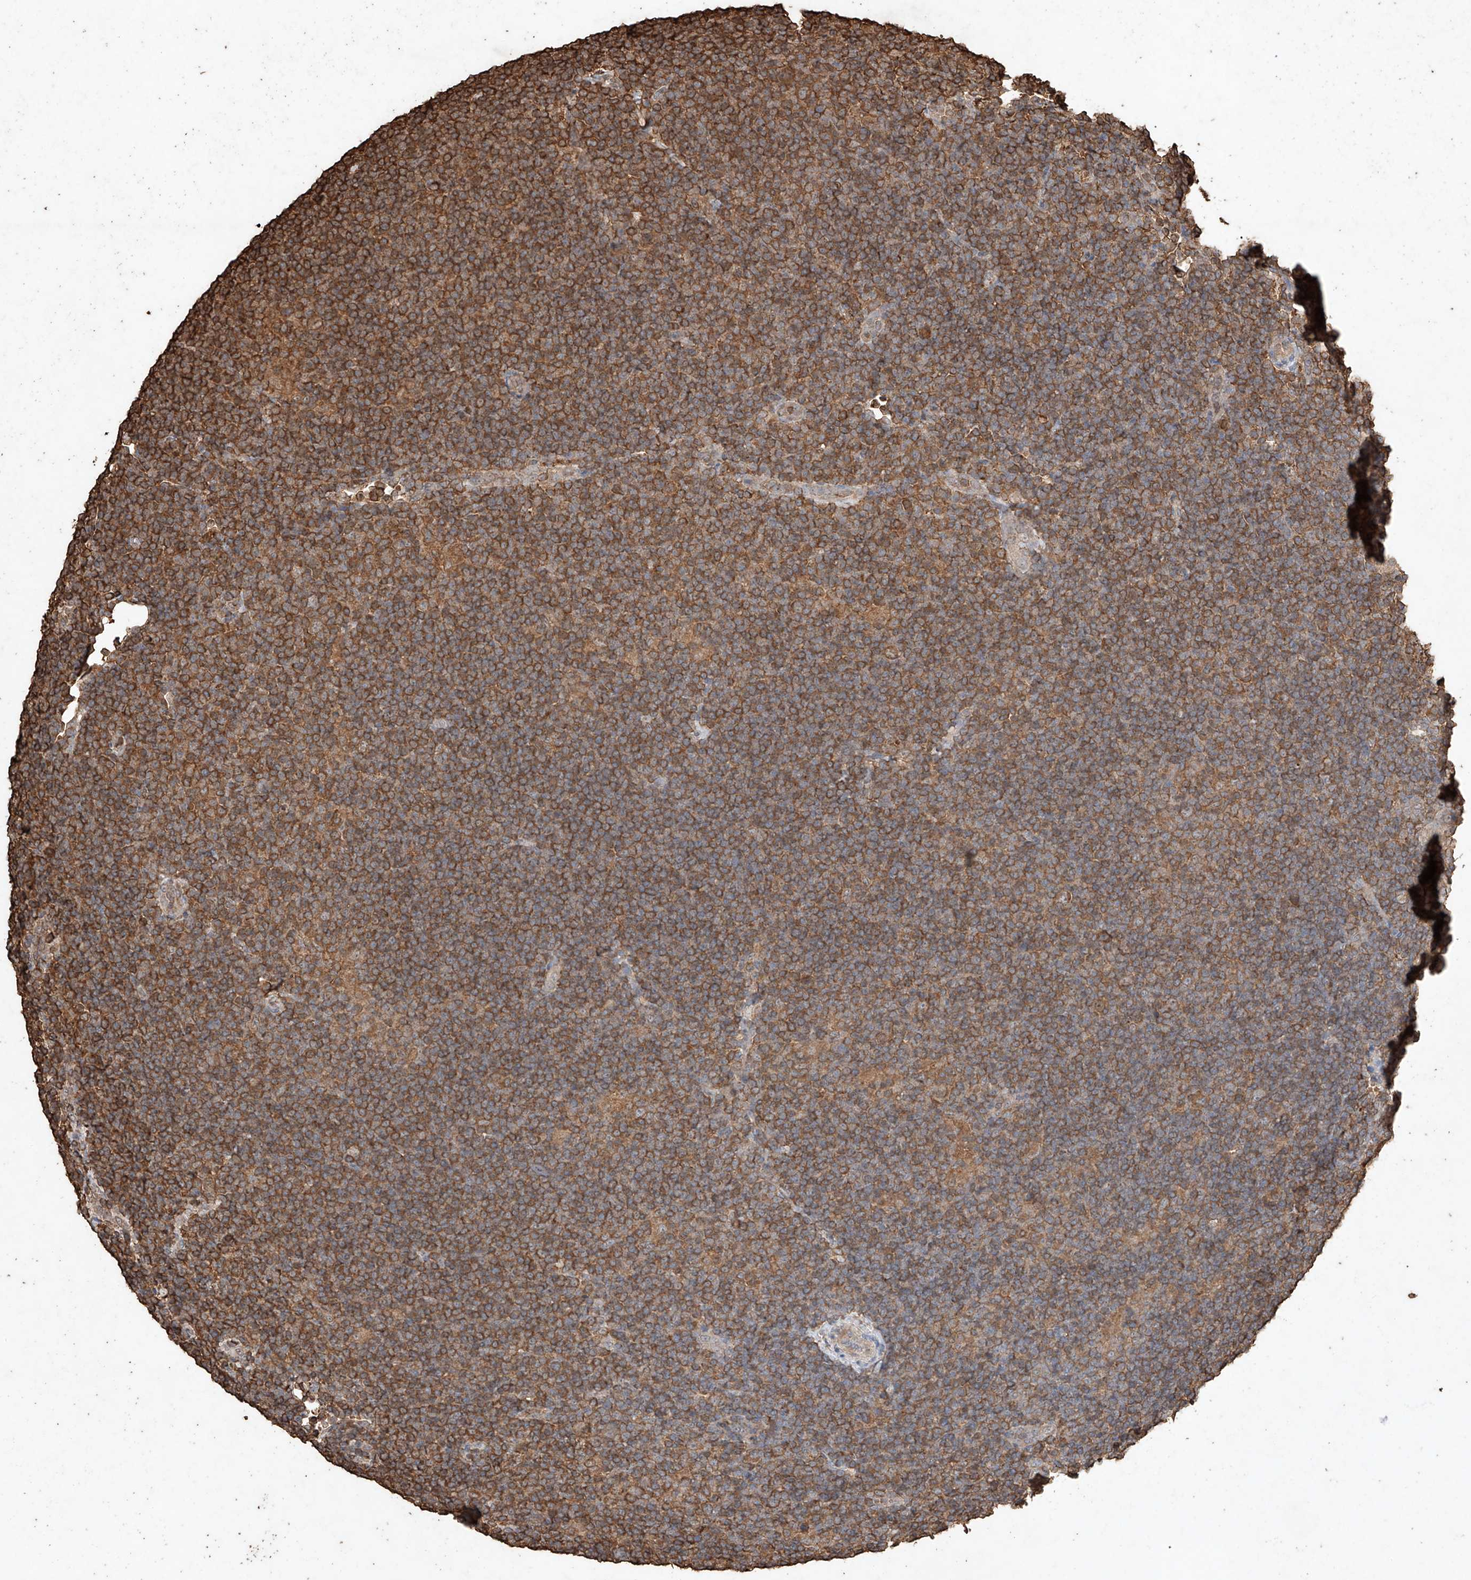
{"staining": {"intensity": "weak", "quantity": ">75%", "location": "cytoplasmic/membranous"}, "tissue": "lymphoma", "cell_type": "Tumor cells", "image_type": "cancer", "snomed": [{"axis": "morphology", "description": "Hodgkin's disease, NOS"}, {"axis": "topography", "description": "Lymph node"}], "caption": "Immunohistochemical staining of lymphoma shows weak cytoplasmic/membranous protein expression in approximately >75% of tumor cells.", "gene": "M6PR", "patient": {"sex": "female", "age": 57}}